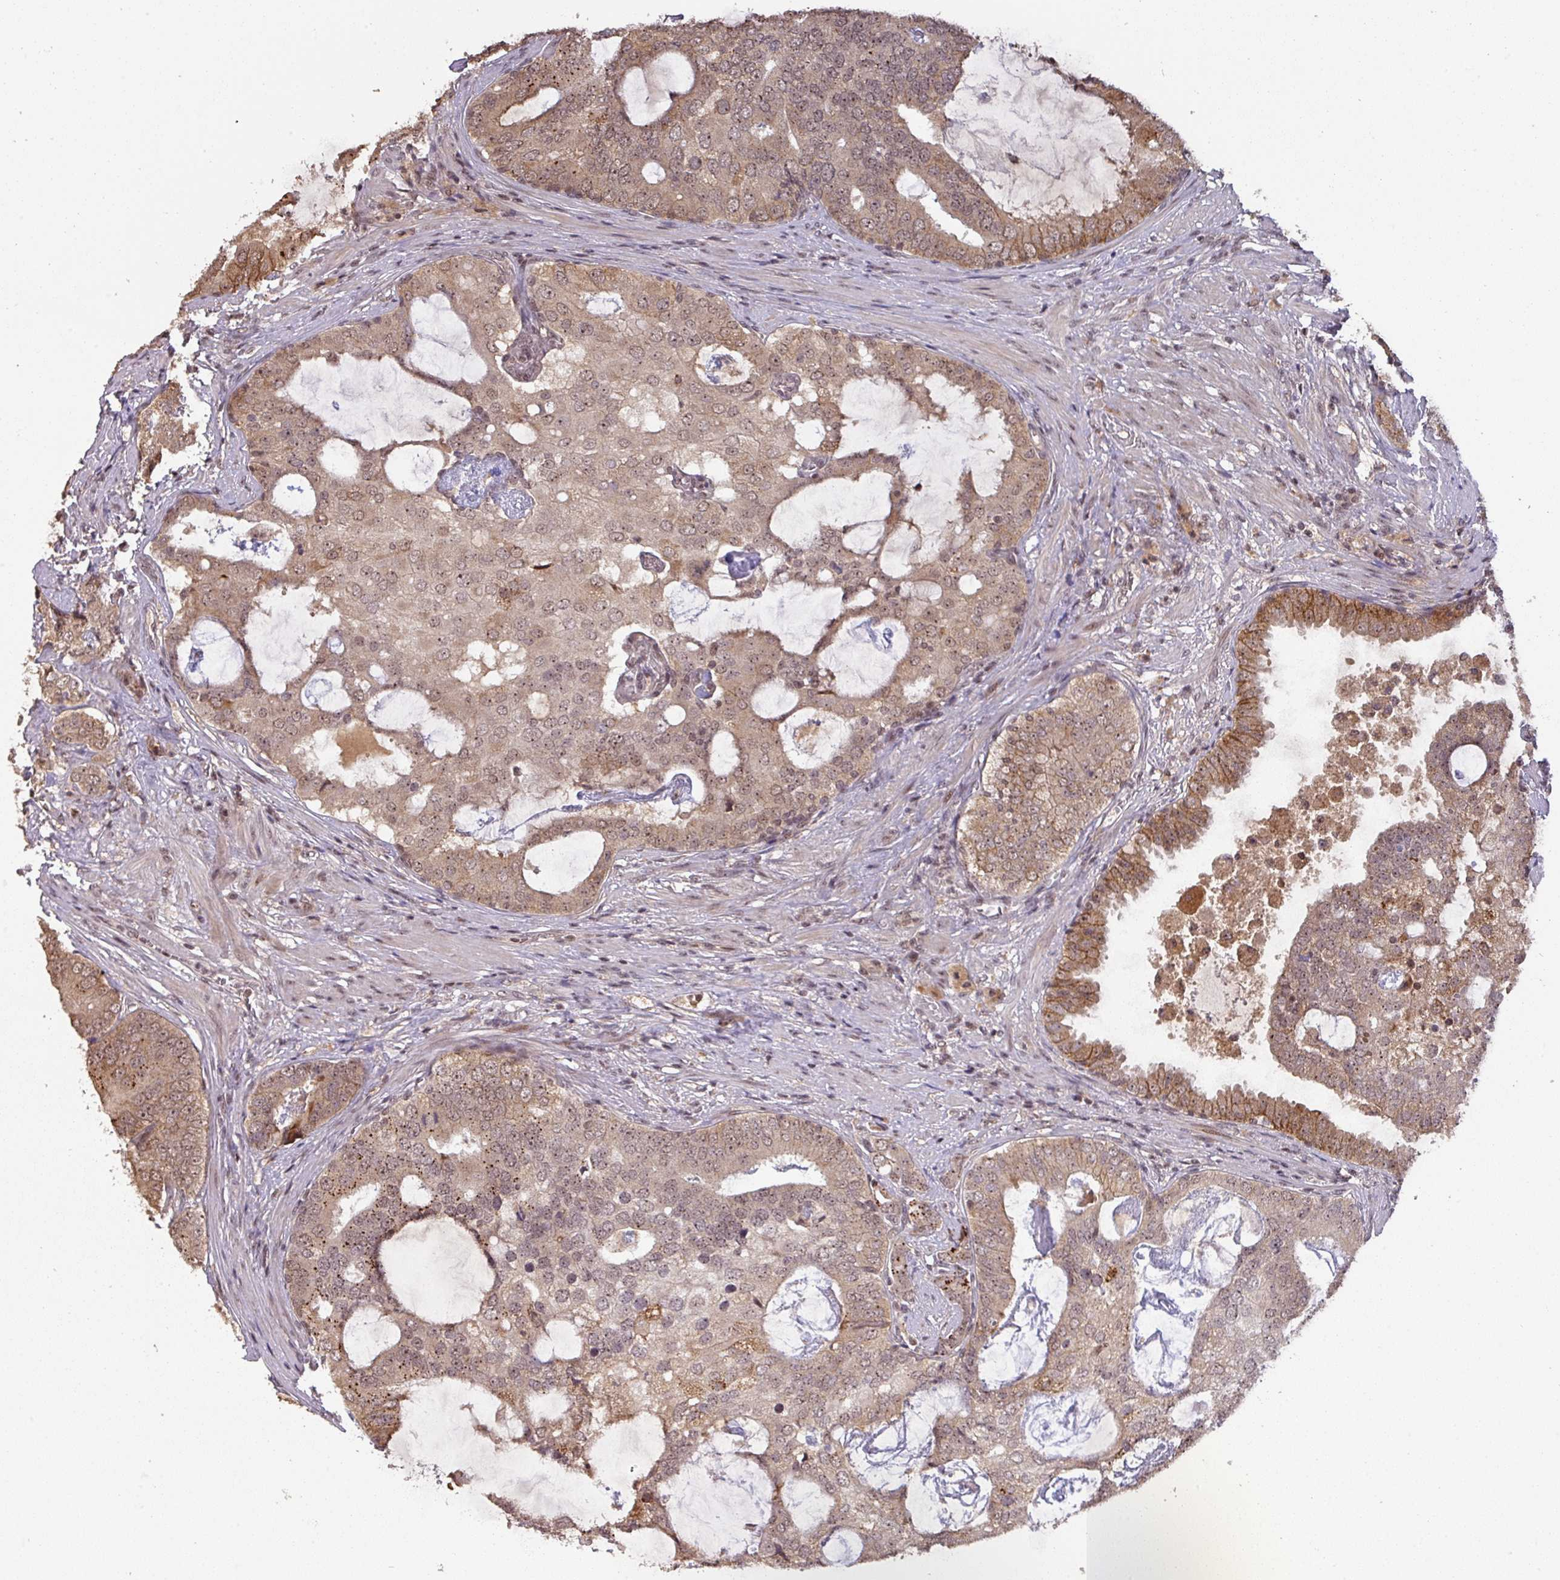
{"staining": {"intensity": "moderate", "quantity": "25%-75%", "location": "cytoplasmic/membranous,nuclear"}, "tissue": "prostate cancer", "cell_type": "Tumor cells", "image_type": "cancer", "snomed": [{"axis": "morphology", "description": "Adenocarcinoma, High grade"}, {"axis": "topography", "description": "Prostate"}], "caption": "Protein analysis of prostate cancer (high-grade adenocarcinoma) tissue shows moderate cytoplasmic/membranous and nuclear positivity in approximately 25%-75% of tumor cells.", "gene": "ZBTB14", "patient": {"sex": "male", "age": 55}}